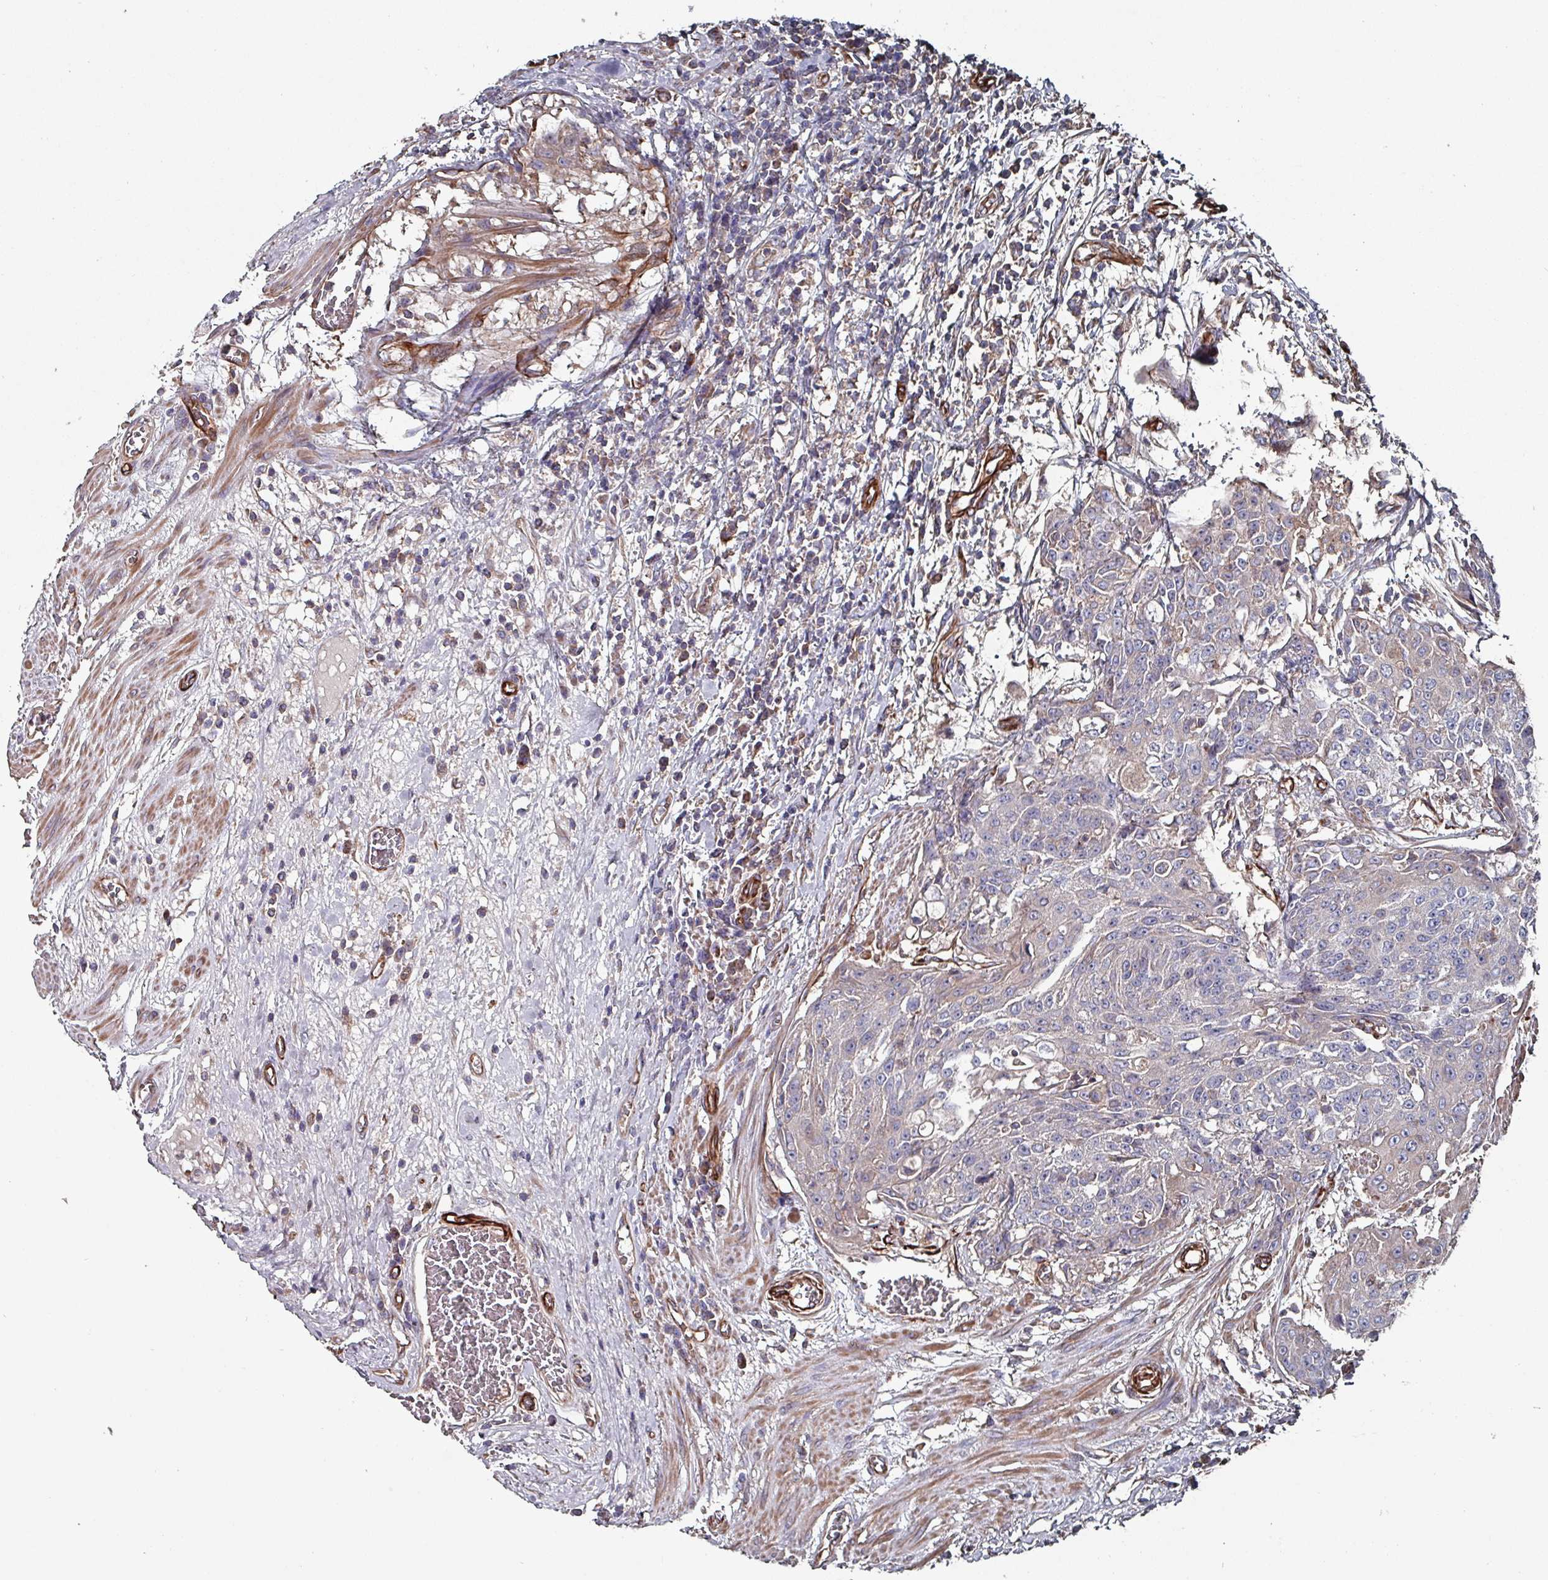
{"staining": {"intensity": "weak", "quantity": "<25%", "location": "cytoplasmic/membranous"}, "tissue": "urothelial cancer", "cell_type": "Tumor cells", "image_type": "cancer", "snomed": [{"axis": "morphology", "description": "Urothelial carcinoma, High grade"}, {"axis": "topography", "description": "Urinary bladder"}], "caption": "High magnification brightfield microscopy of urothelial carcinoma (high-grade) stained with DAB (brown) and counterstained with hematoxylin (blue): tumor cells show no significant staining. (DAB (3,3'-diaminobenzidine) immunohistochemistry visualized using brightfield microscopy, high magnification).", "gene": "ANO10", "patient": {"sex": "female", "age": 63}}